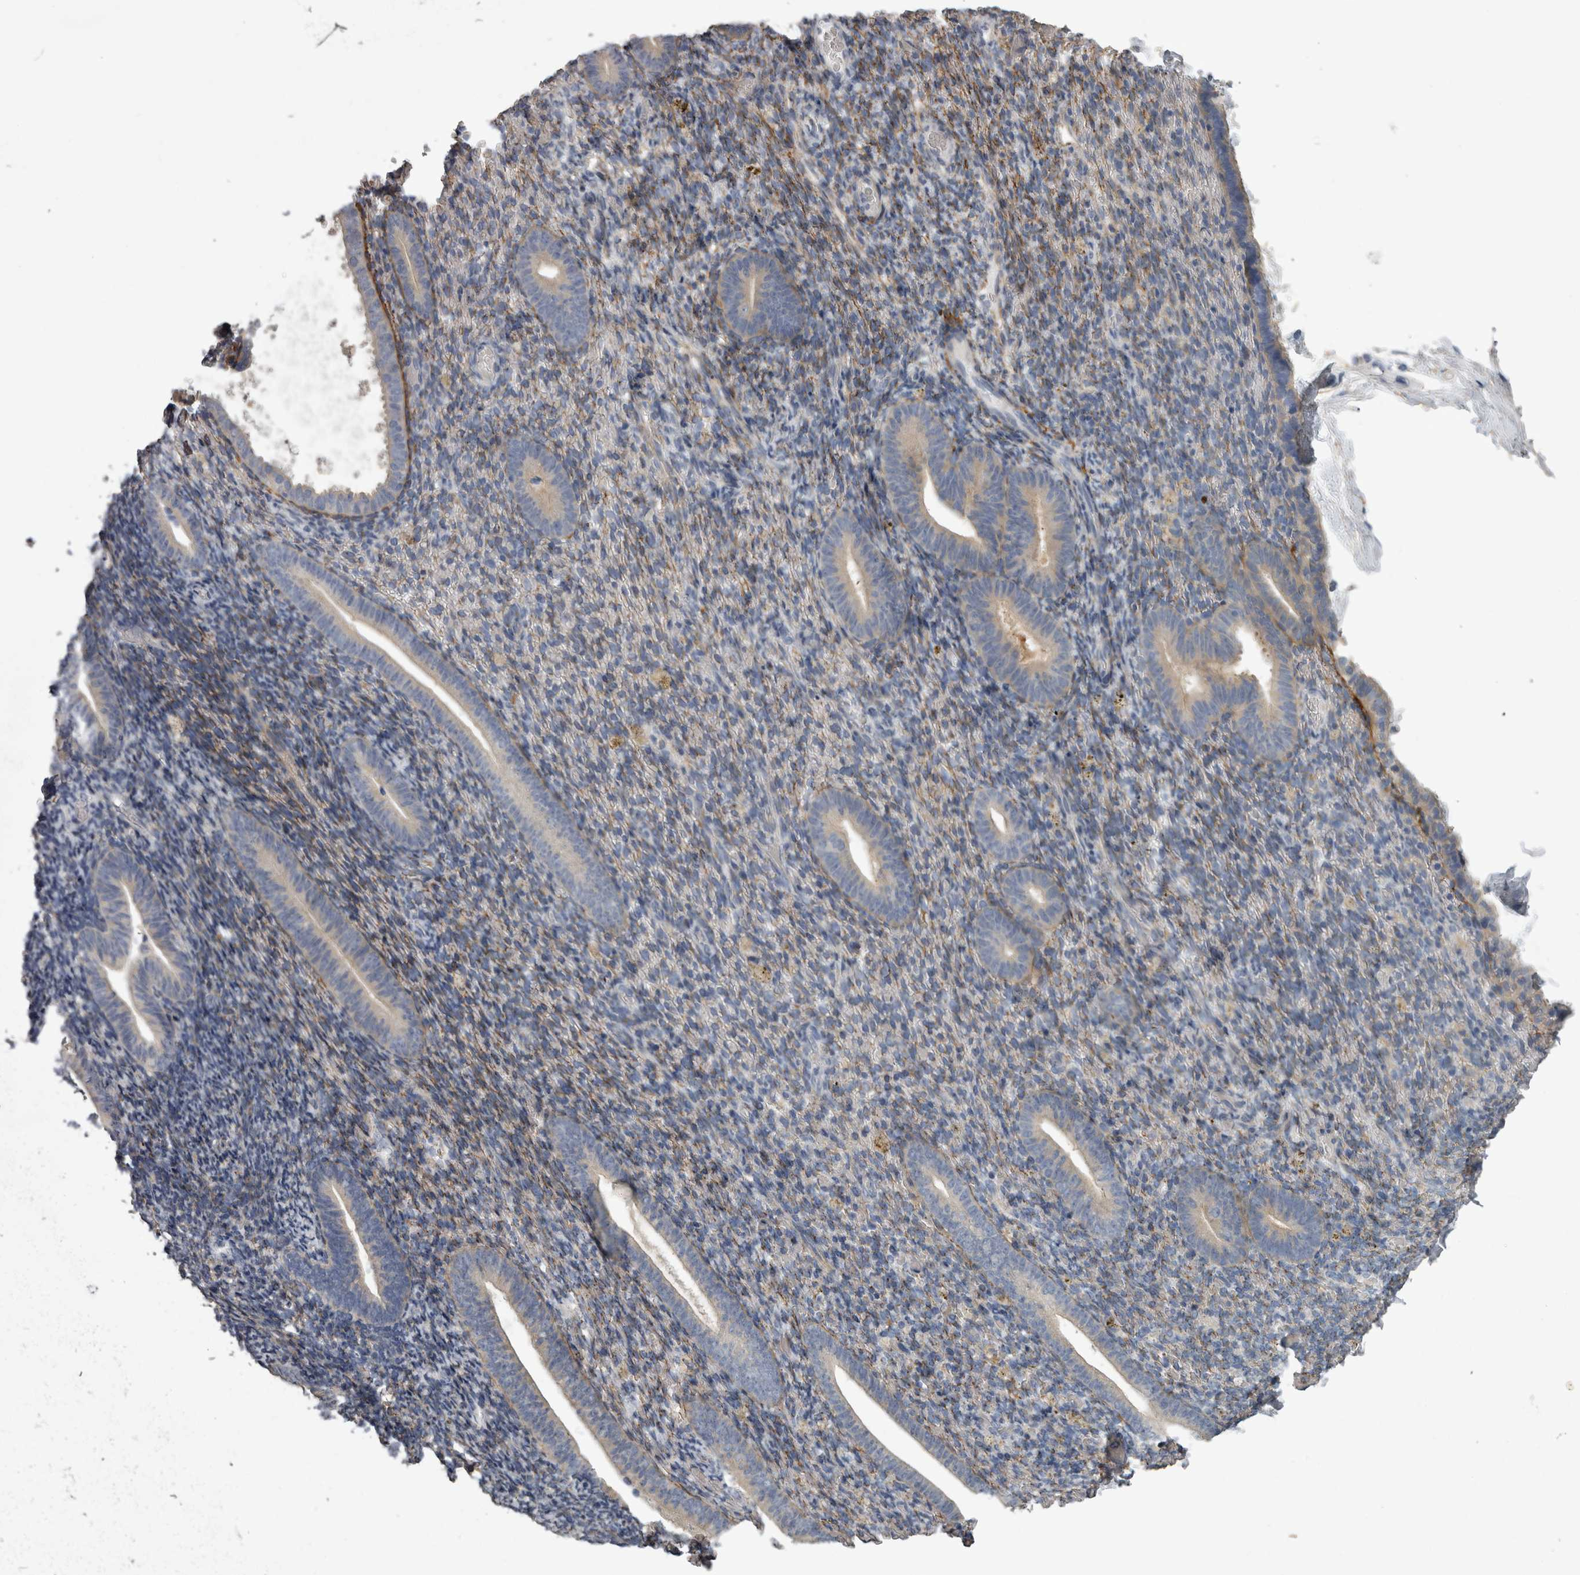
{"staining": {"intensity": "negative", "quantity": "none", "location": "none"}, "tissue": "endometrium", "cell_type": "Cells in endometrial stroma", "image_type": "normal", "snomed": [{"axis": "morphology", "description": "Normal tissue, NOS"}, {"axis": "topography", "description": "Endometrium"}], "caption": "Endometrium was stained to show a protein in brown. There is no significant expression in cells in endometrial stroma. The staining is performed using DAB (3,3'-diaminobenzidine) brown chromogen with nuclei counter-stained in using hematoxylin.", "gene": "EFEMP2", "patient": {"sex": "female", "age": 51}}